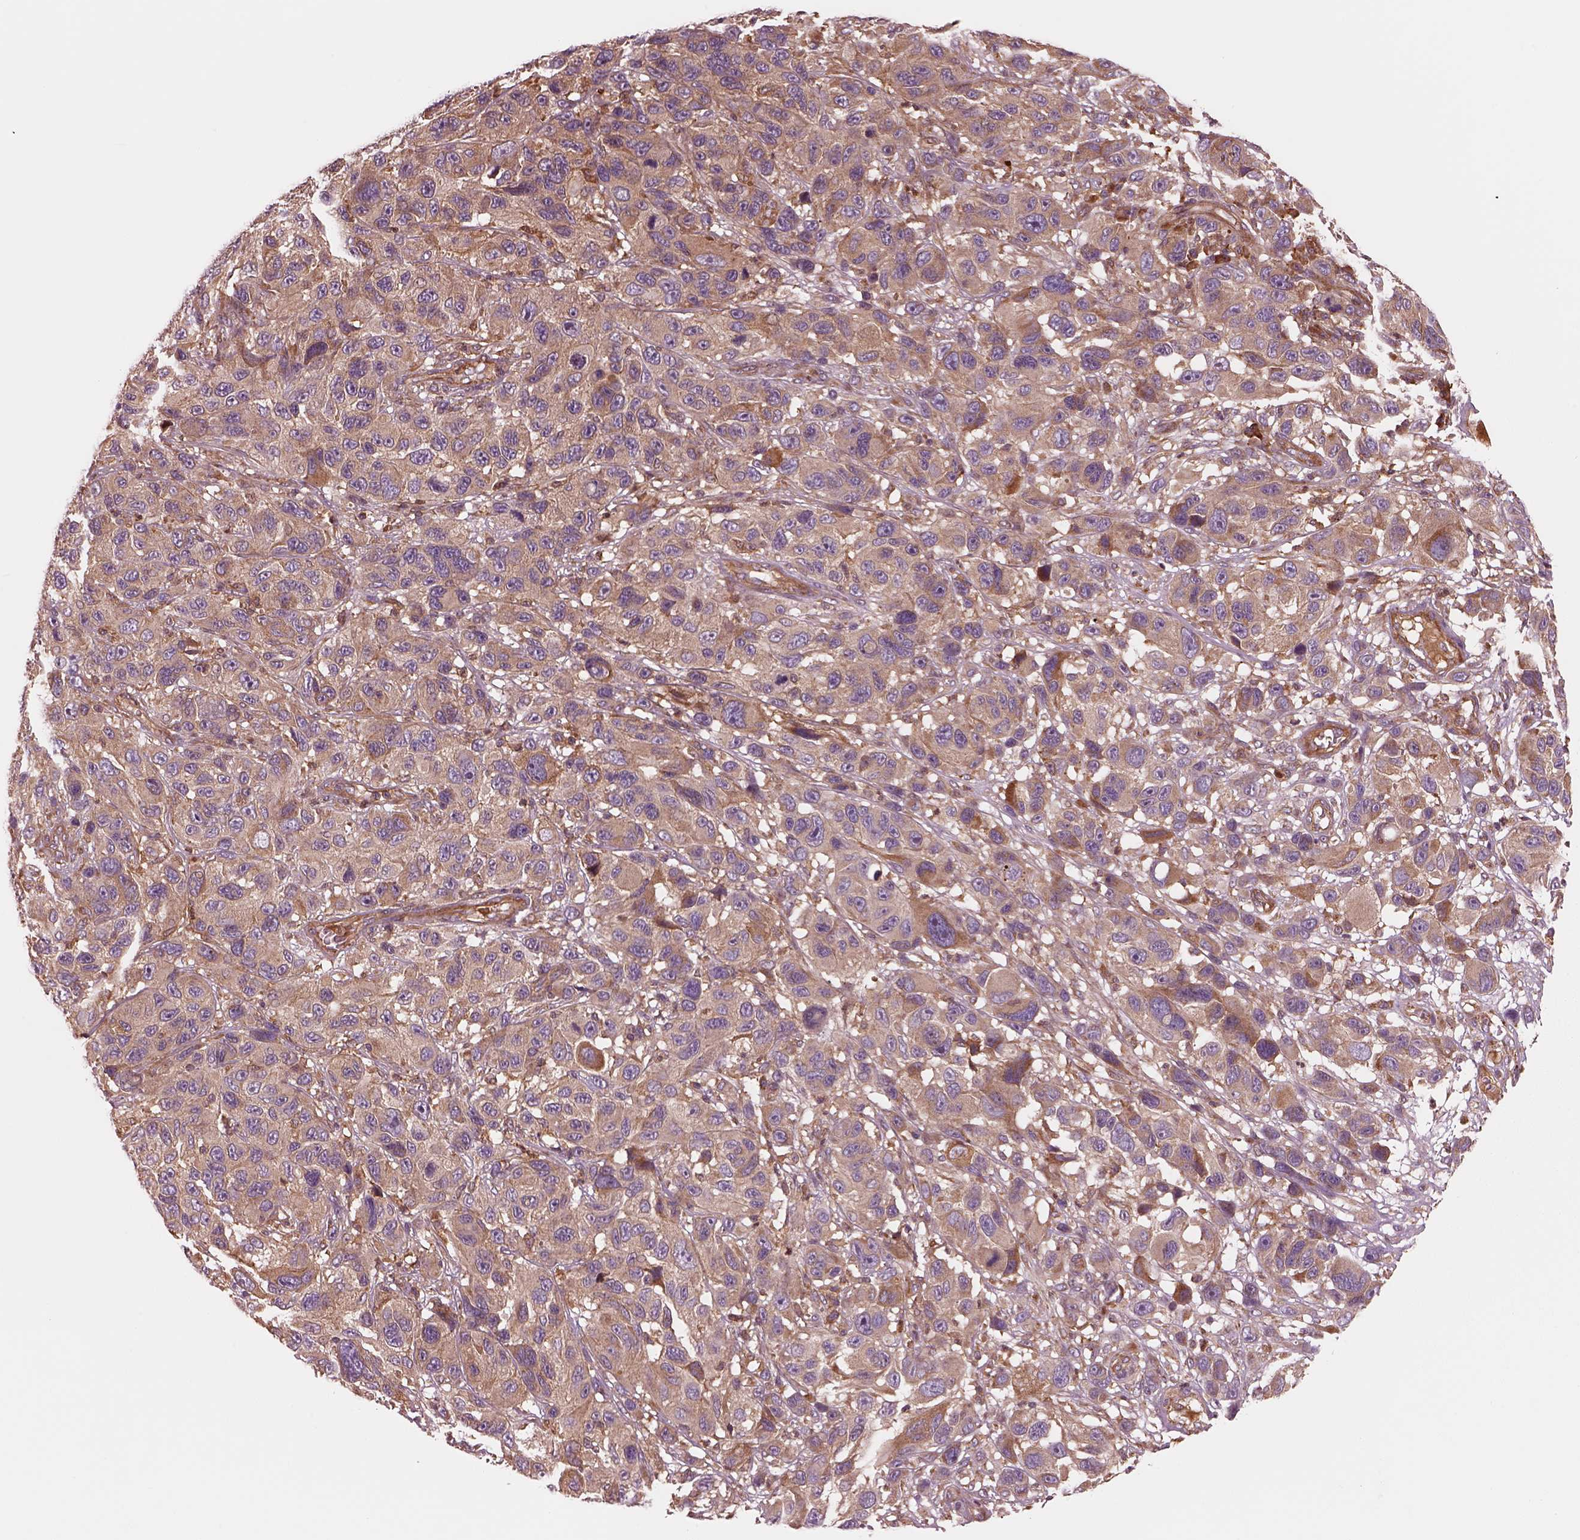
{"staining": {"intensity": "moderate", "quantity": "<25%", "location": "cytoplasmic/membranous"}, "tissue": "melanoma", "cell_type": "Tumor cells", "image_type": "cancer", "snomed": [{"axis": "morphology", "description": "Malignant melanoma, NOS"}, {"axis": "topography", "description": "Skin"}], "caption": "Protein analysis of melanoma tissue demonstrates moderate cytoplasmic/membranous positivity in about <25% of tumor cells. Immunohistochemistry stains the protein in brown and the nuclei are stained blue.", "gene": "ASCC2", "patient": {"sex": "male", "age": 53}}